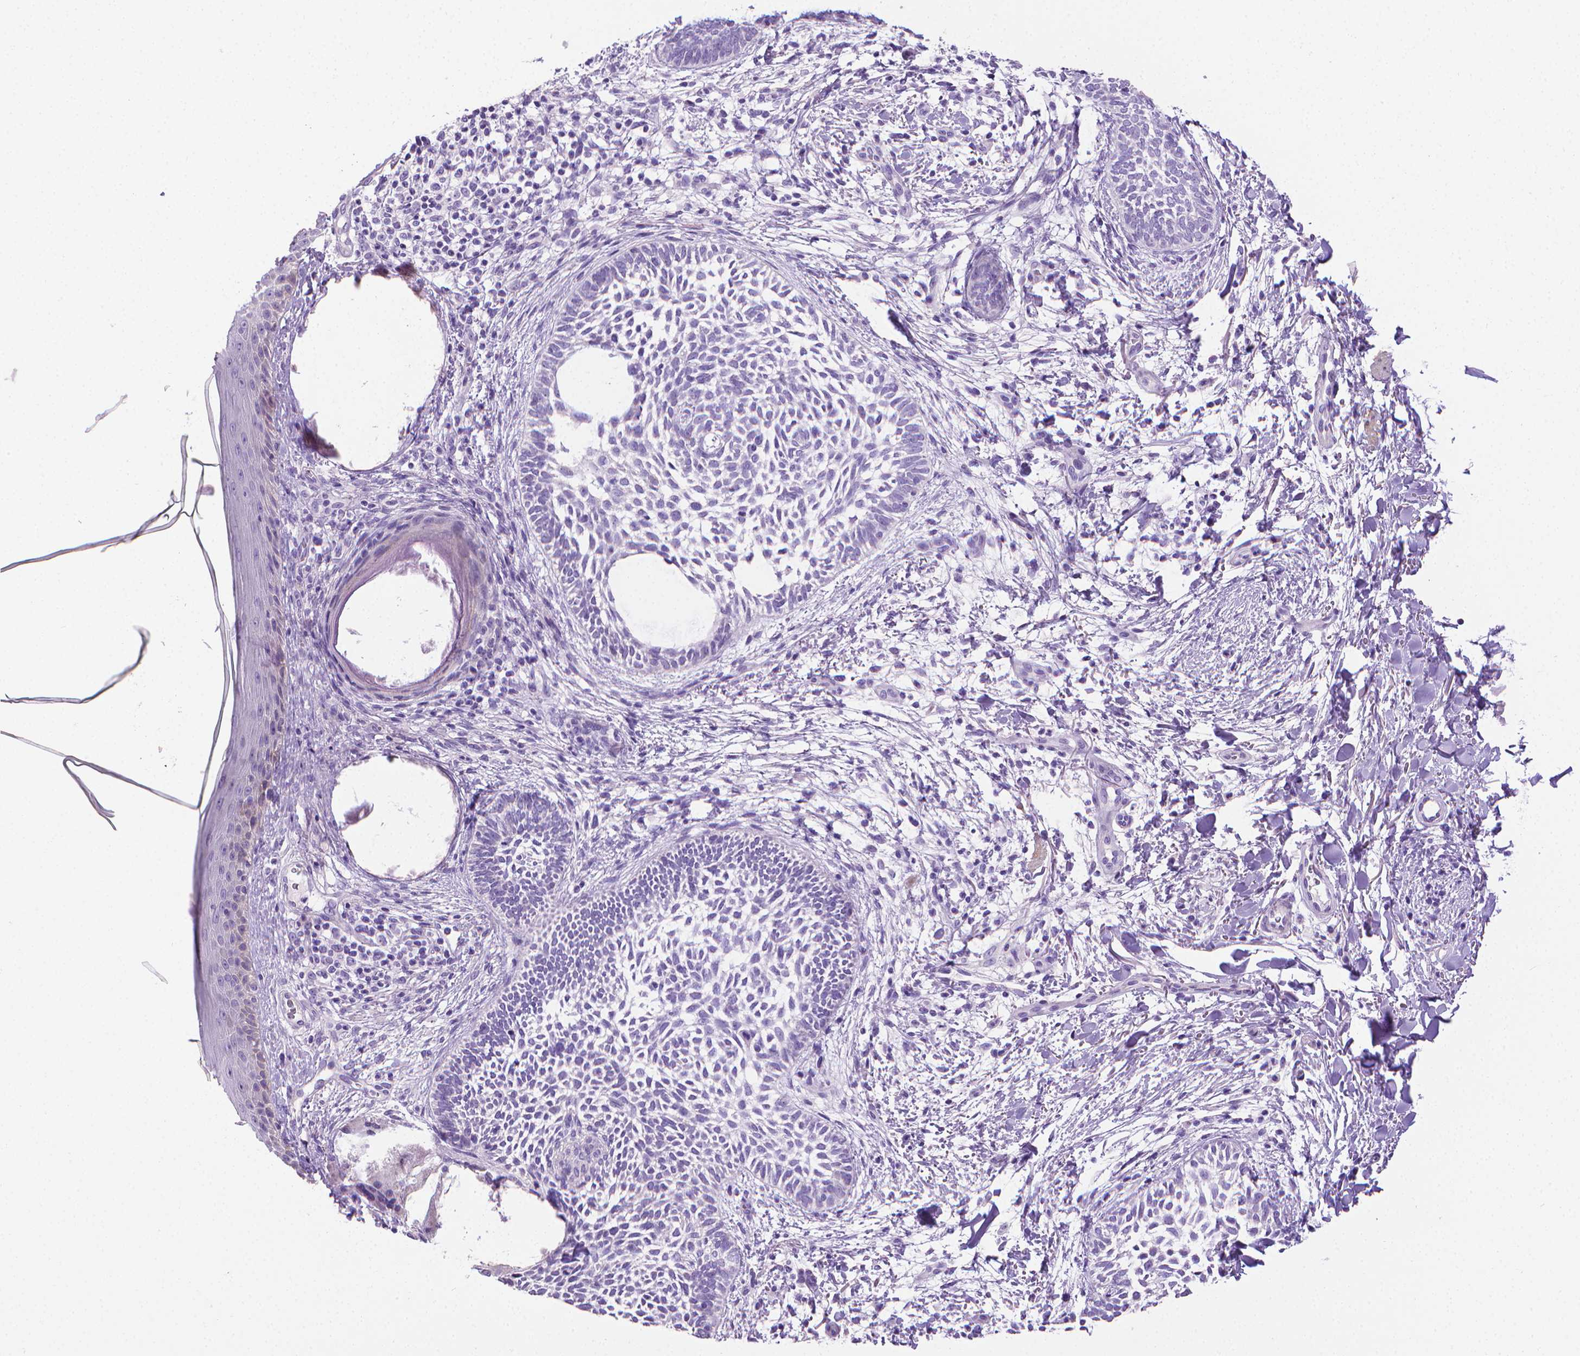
{"staining": {"intensity": "negative", "quantity": "none", "location": "none"}, "tissue": "skin cancer", "cell_type": "Tumor cells", "image_type": "cancer", "snomed": [{"axis": "morphology", "description": "Normal tissue, NOS"}, {"axis": "morphology", "description": "Basal cell carcinoma"}, {"axis": "topography", "description": "Skin"}], "caption": "IHC of skin cancer reveals no positivity in tumor cells.", "gene": "PNMA2", "patient": {"sex": "male", "age": 46}}